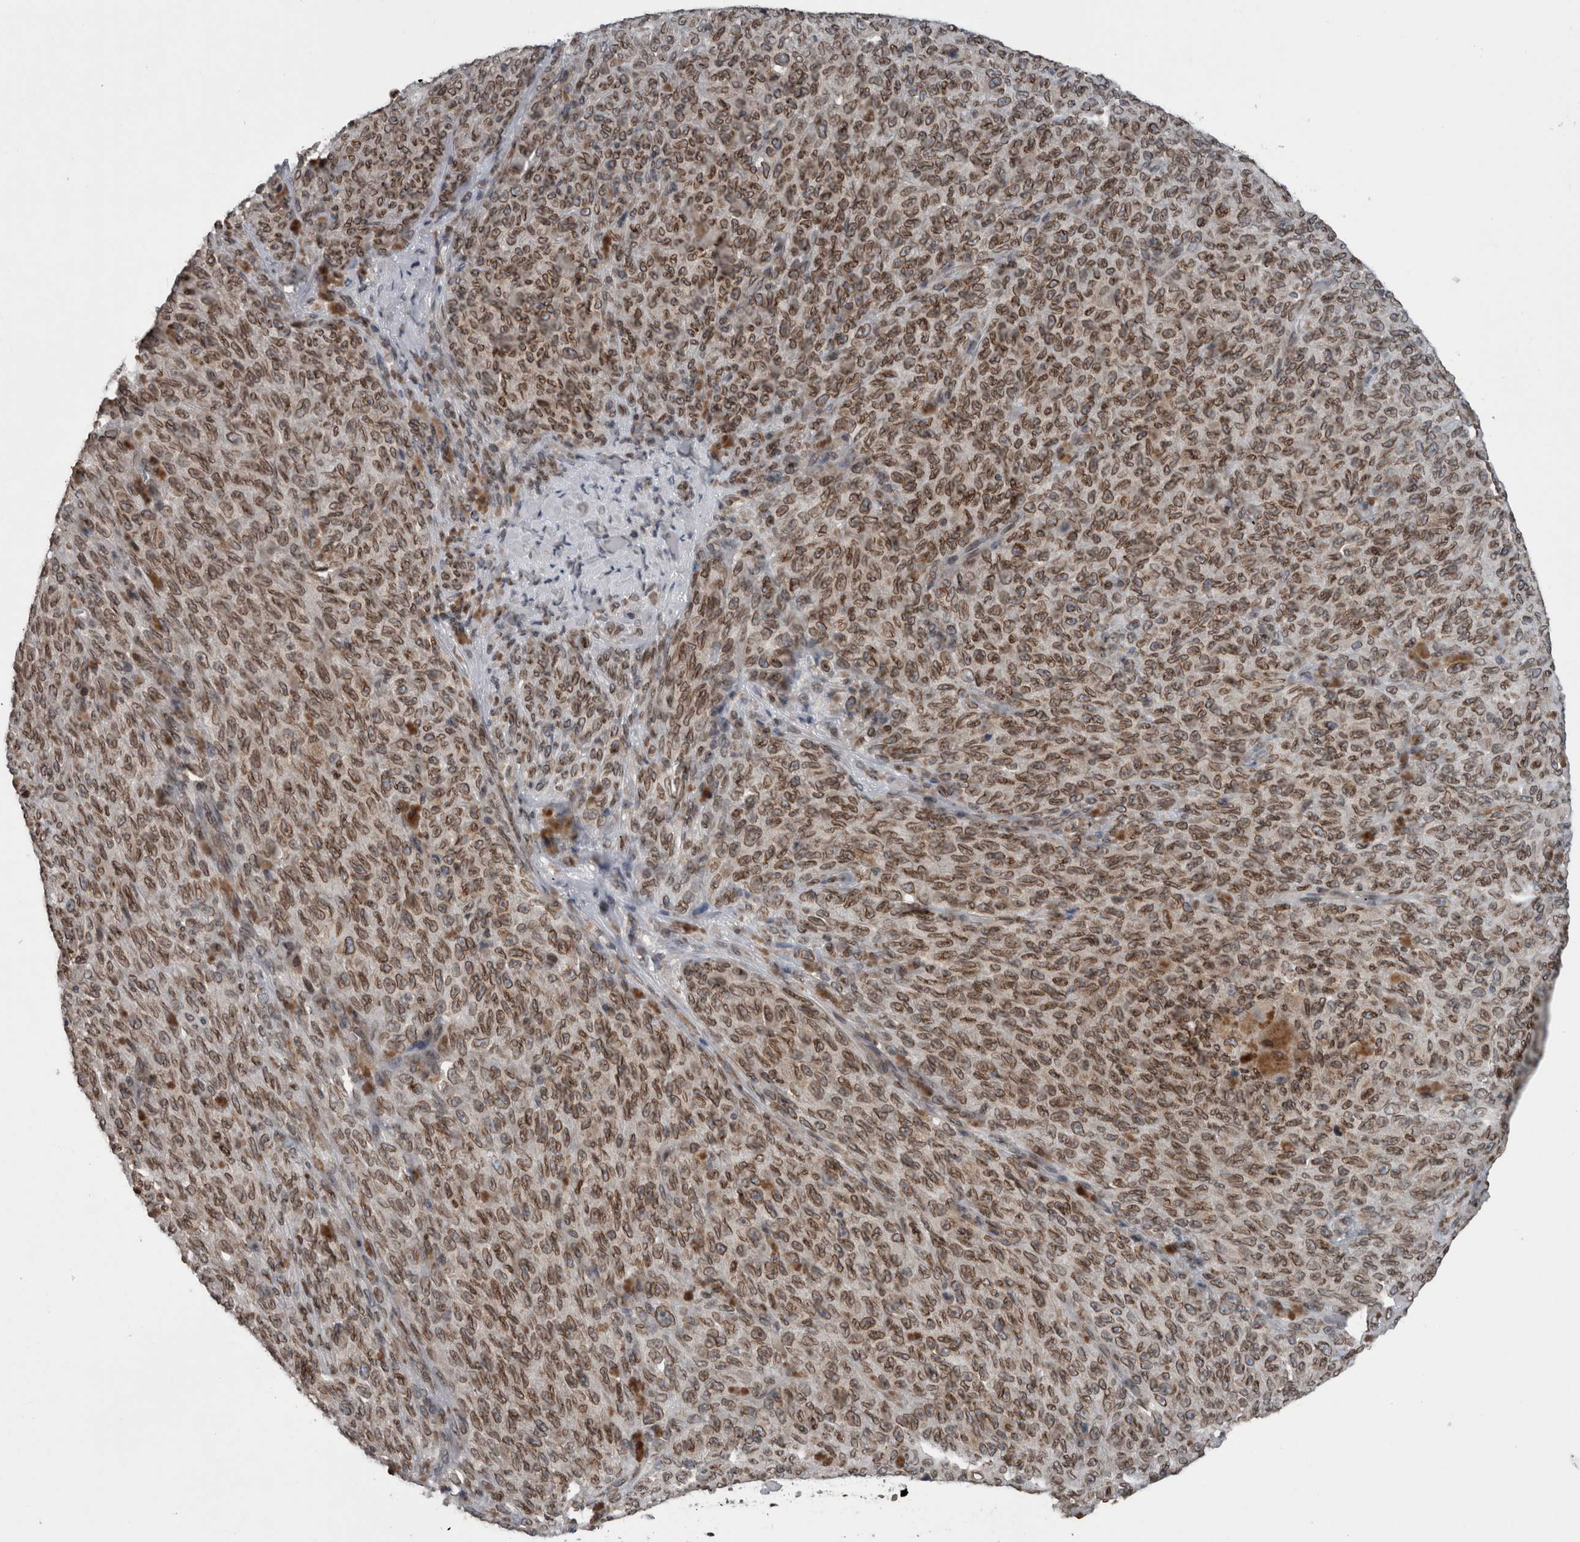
{"staining": {"intensity": "moderate", "quantity": ">75%", "location": "cytoplasmic/membranous,nuclear"}, "tissue": "melanoma", "cell_type": "Tumor cells", "image_type": "cancer", "snomed": [{"axis": "morphology", "description": "Malignant melanoma, NOS"}, {"axis": "topography", "description": "Skin"}], "caption": "This is an image of immunohistochemistry staining of malignant melanoma, which shows moderate staining in the cytoplasmic/membranous and nuclear of tumor cells.", "gene": "RANBP2", "patient": {"sex": "female", "age": 82}}